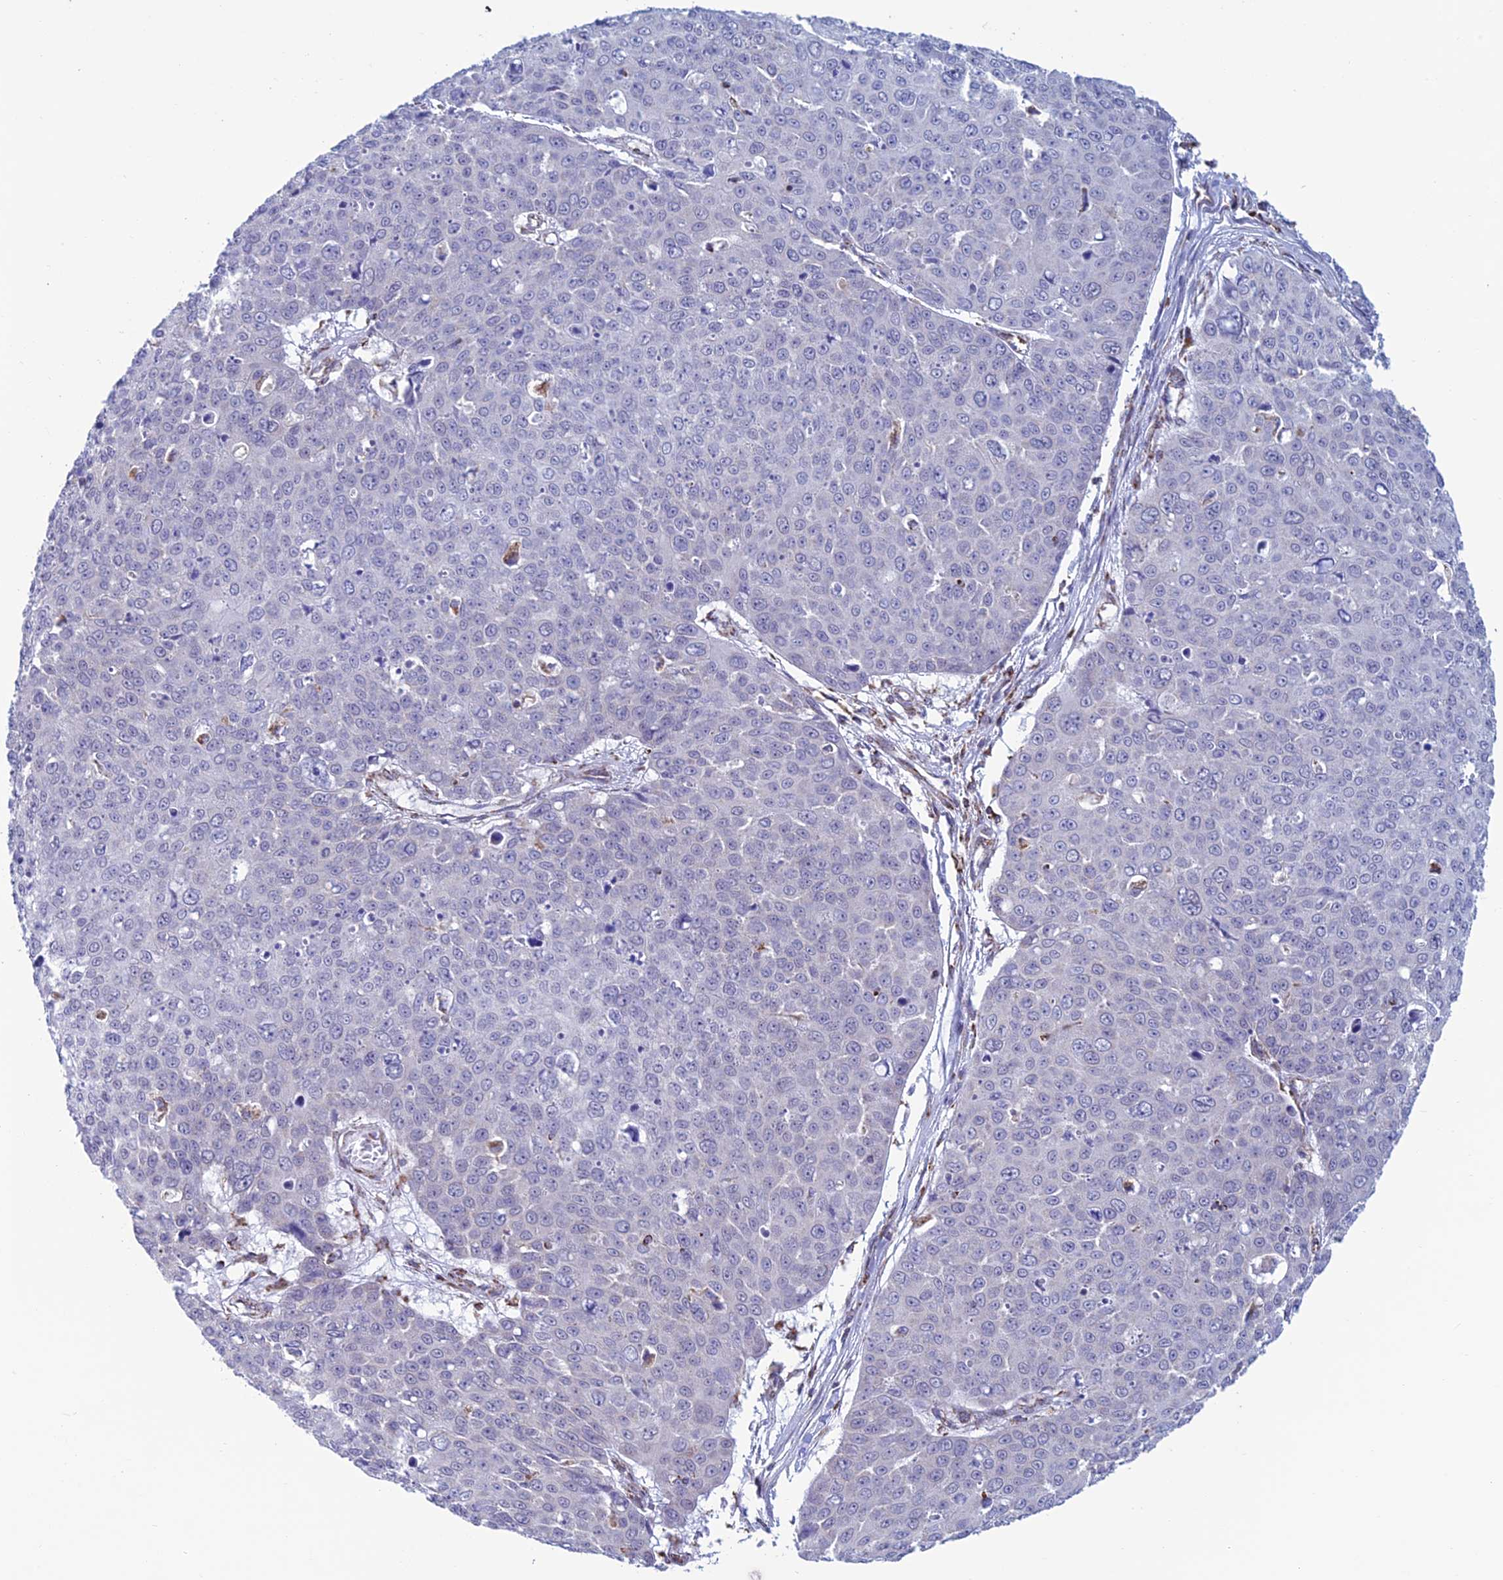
{"staining": {"intensity": "negative", "quantity": "none", "location": "none"}, "tissue": "skin cancer", "cell_type": "Tumor cells", "image_type": "cancer", "snomed": [{"axis": "morphology", "description": "Squamous cell carcinoma, NOS"}, {"axis": "topography", "description": "Skin"}], "caption": "Immunohistochemistry (IHC) photomicrograph of neoplastic tissue: human skin cancer stained with DAB shows no significant protein expression in tumor cells. (DAB (3,3'-diaminobenzidine) immunohistochemistry with hematoxylin counter stain).", "gene": "ZNG1B", "patient": {"sex": "male", "age": 71}}